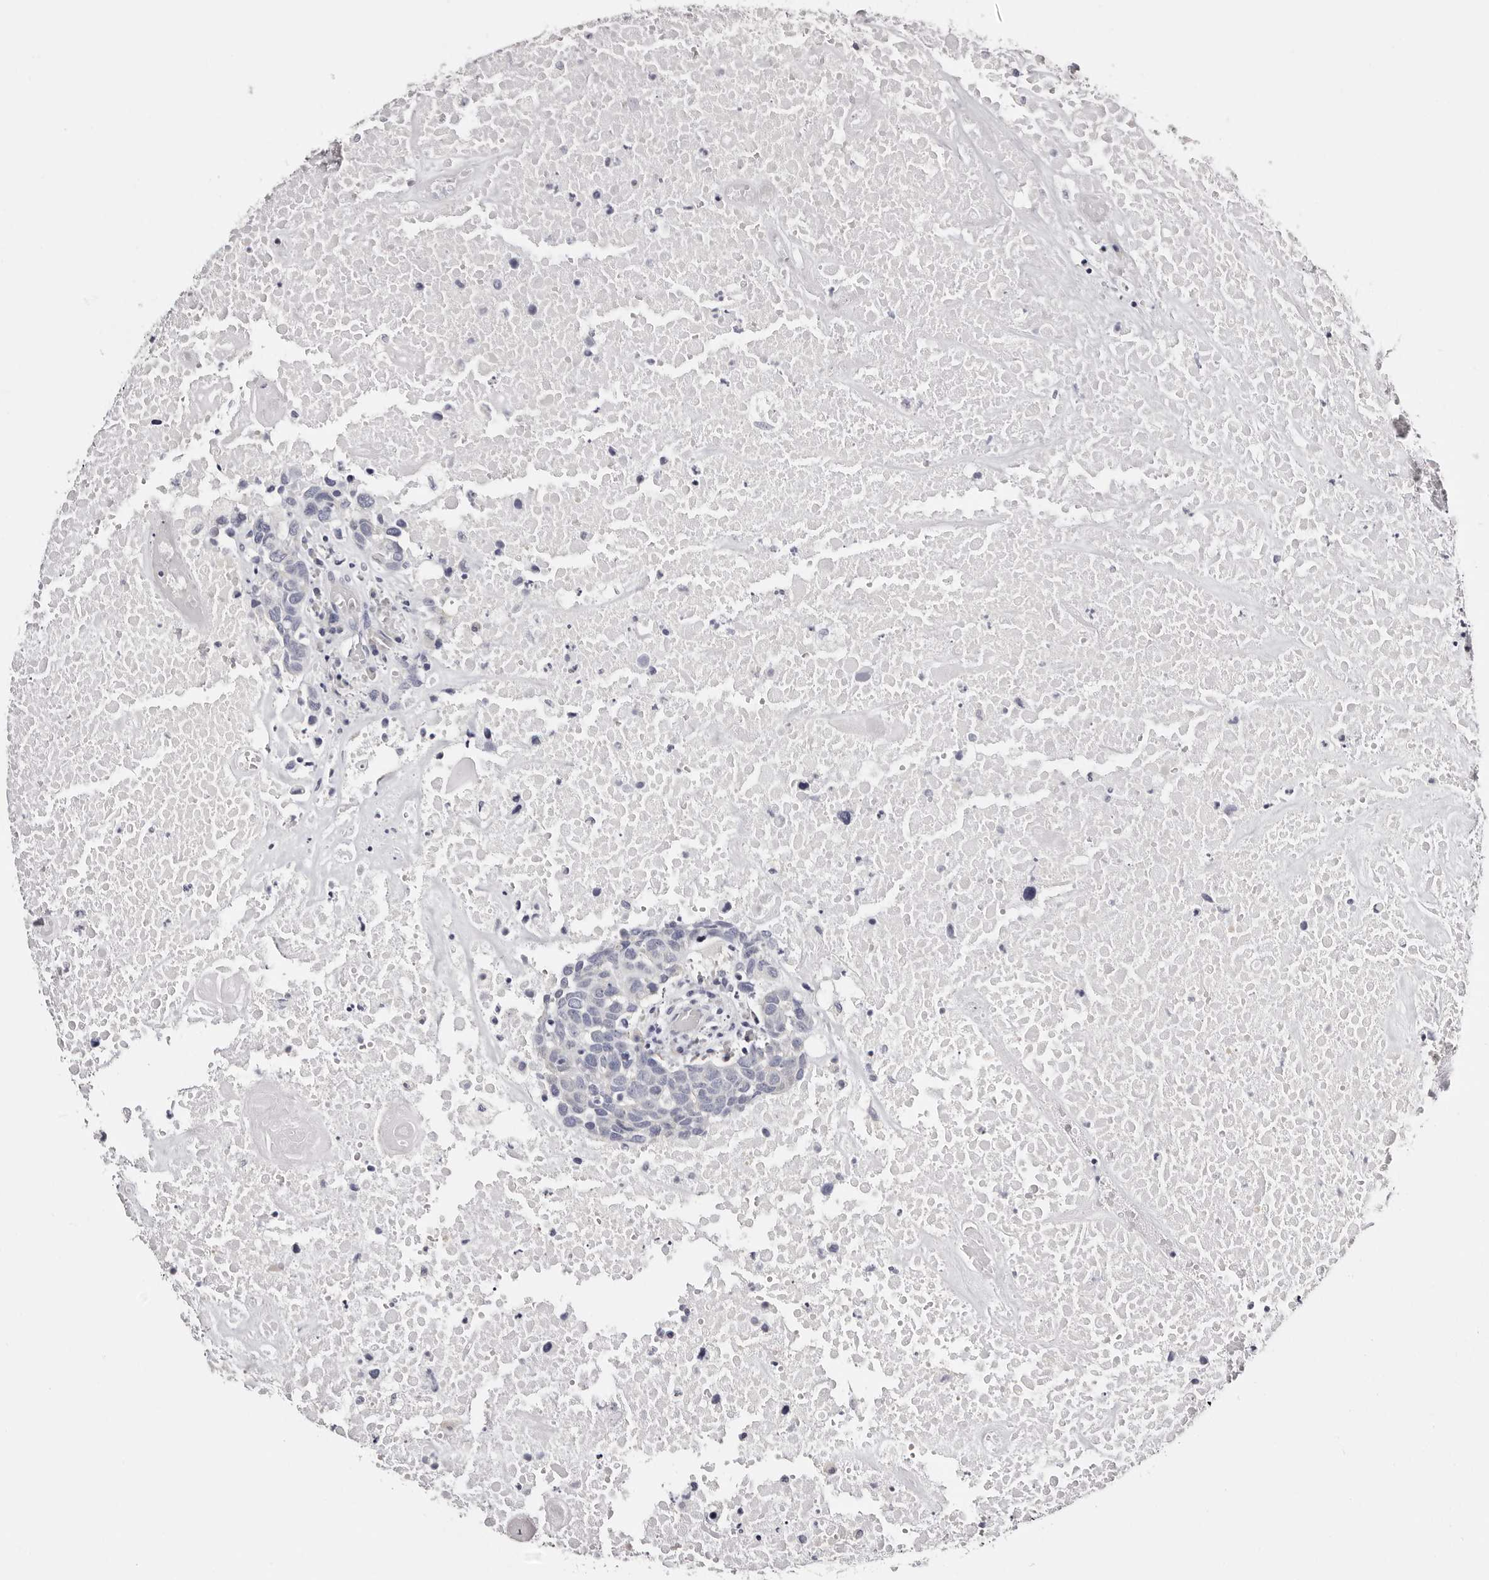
{"staining": {"intensity": "negative", "quantity": "none", "location": "none"}, "tissue": "head and neck cancer", "cell_type": "Tumor cells", "image_type": "cancer", "snomed": [{"axis": "morphology", "description": "Squamous cell carcinoma, NOS"}, {"axis": "topography", "description": "Head-Neck"}], "caption": "A micrograph of human head and neck squamous cell carcinoma is negative for staining in tumor cells.", "gene": "ROM1", "patient": {"sex": "male", "age": 66}}